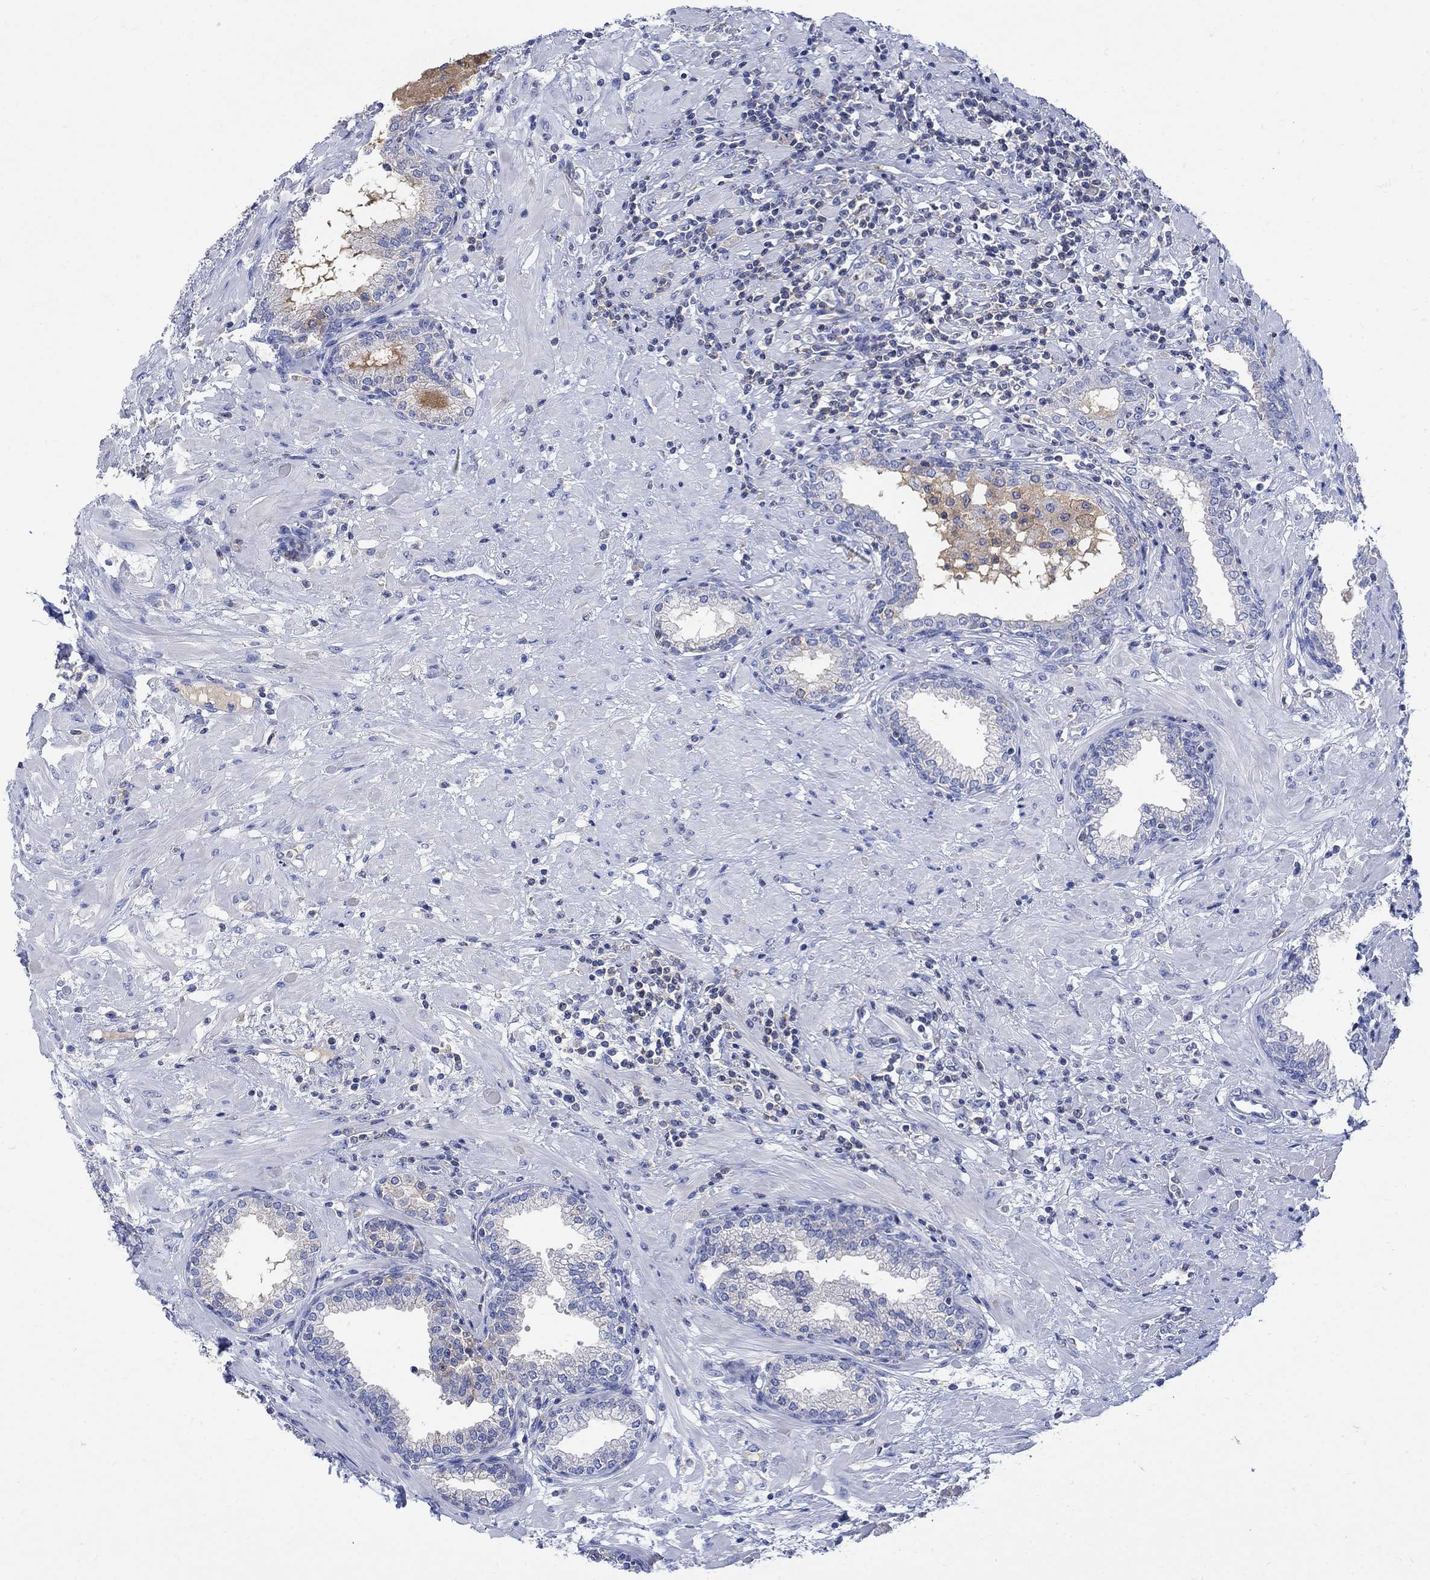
{"staining": {"intensity": "negative", "quantity": "none", "location": "none"}, "tissue": "prostate", "cell_type": "Glandular cells", "image_type": "normal", "snomed": [{"axis": "morphology", "description": "Normal tissue, NOS"}, {"axis": "topography", "description": "Prostate"}], "caption": "Human prostate stained for a protein using IHC demonstrates no staining in glandular cells.", "gene": "GCM1", "patient": {"sex": "male", "age": 64}}